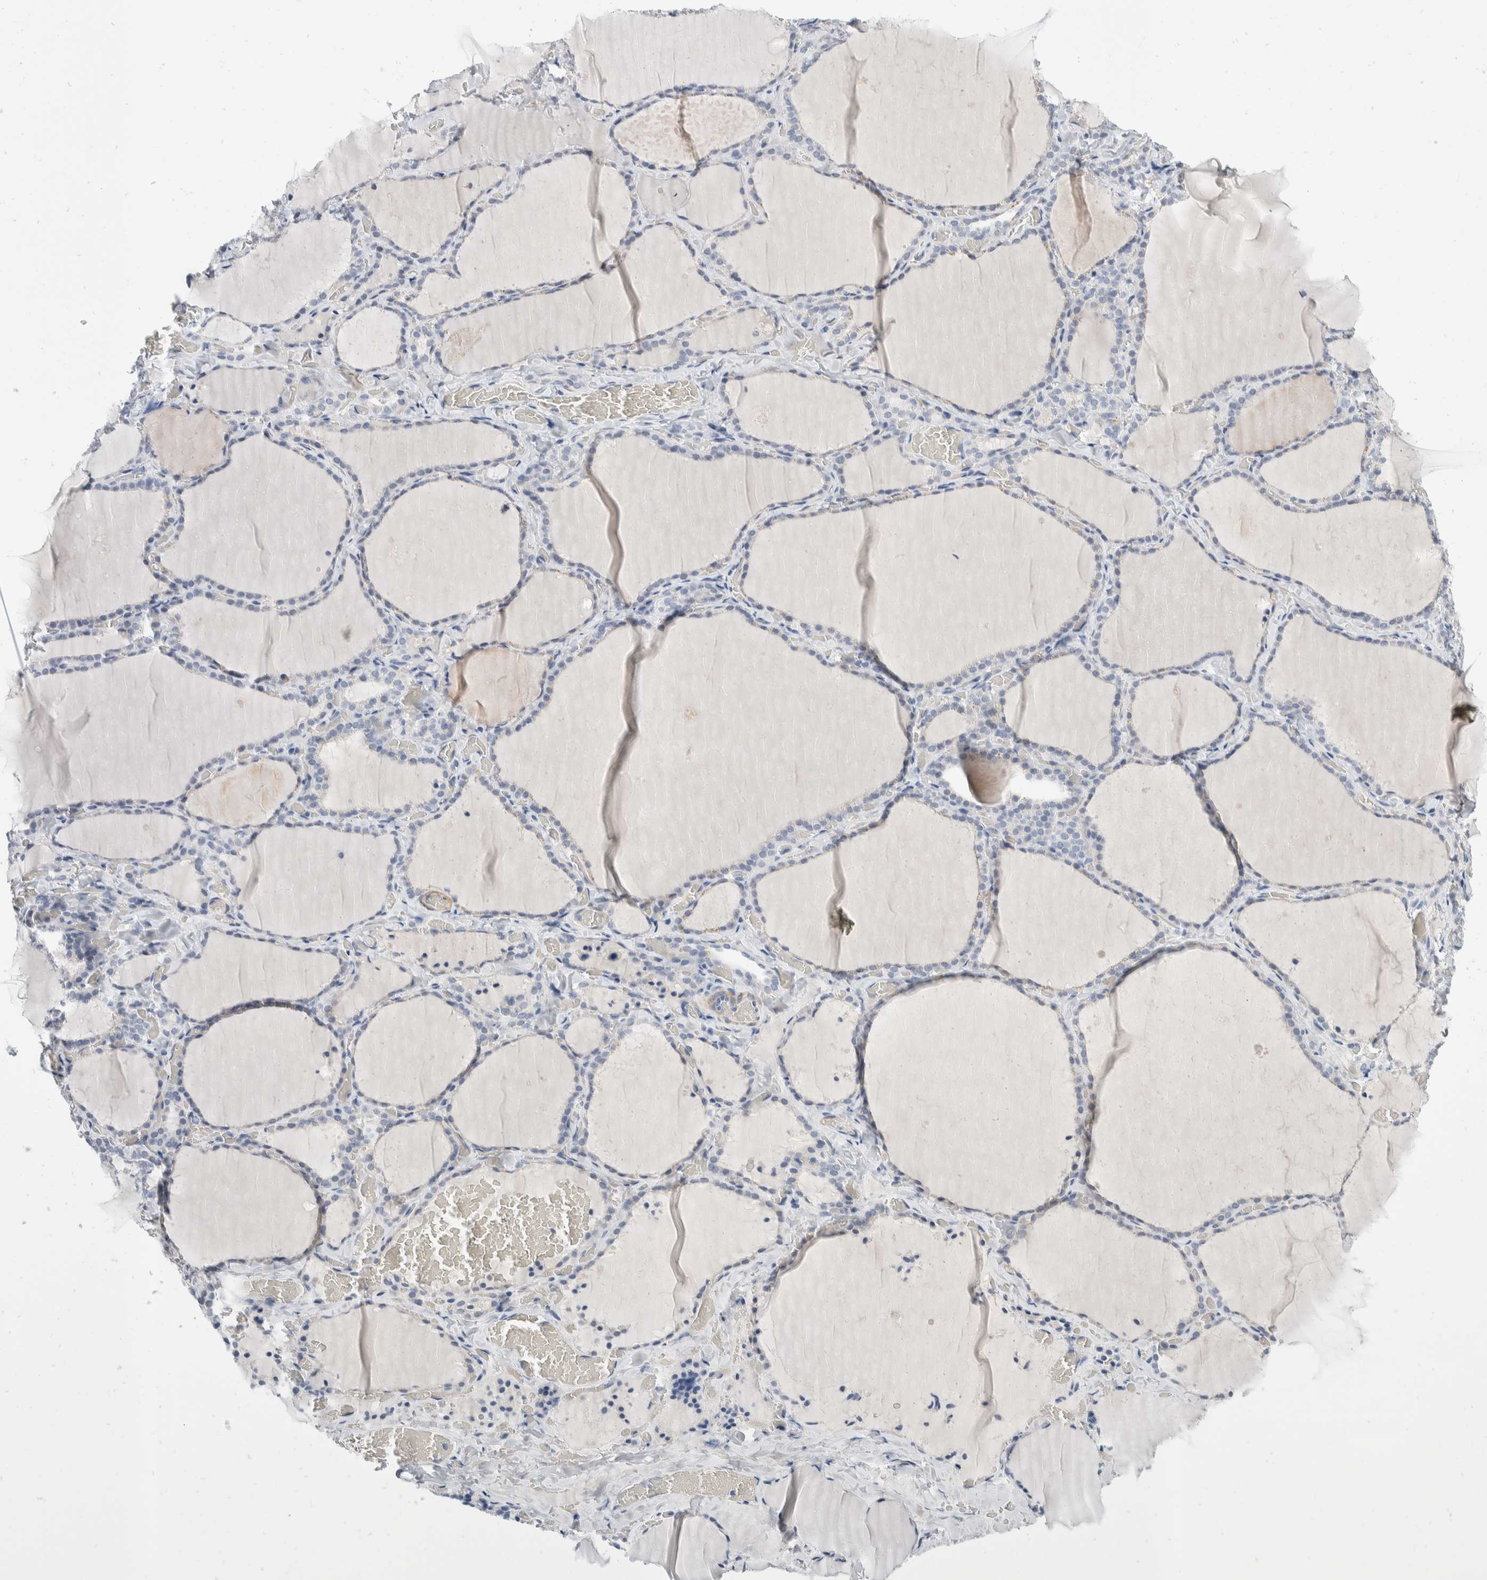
{"staining": {"intensity": "negative", "quantity": "none", "location": "none"}, "tissue": "thyroid gland", "cell_type": "Glandular cells", "image_type": "normal", "snomed": [{"axis": "morphology", "description": "Normal tissue, NOS"}, {"axis": "topography", "description": "Thyroid gland"}], "caption": "An IHC image of normal thyroid gland is shown. There is no staining in glandular cells of thyroid gland. (DAB (3,3'-diaminobenzidine) immunohistochemistry with hematoxylin counter stain).", "gene": "CATSPERD", "patient": {"sex": "female", "age": 22}}